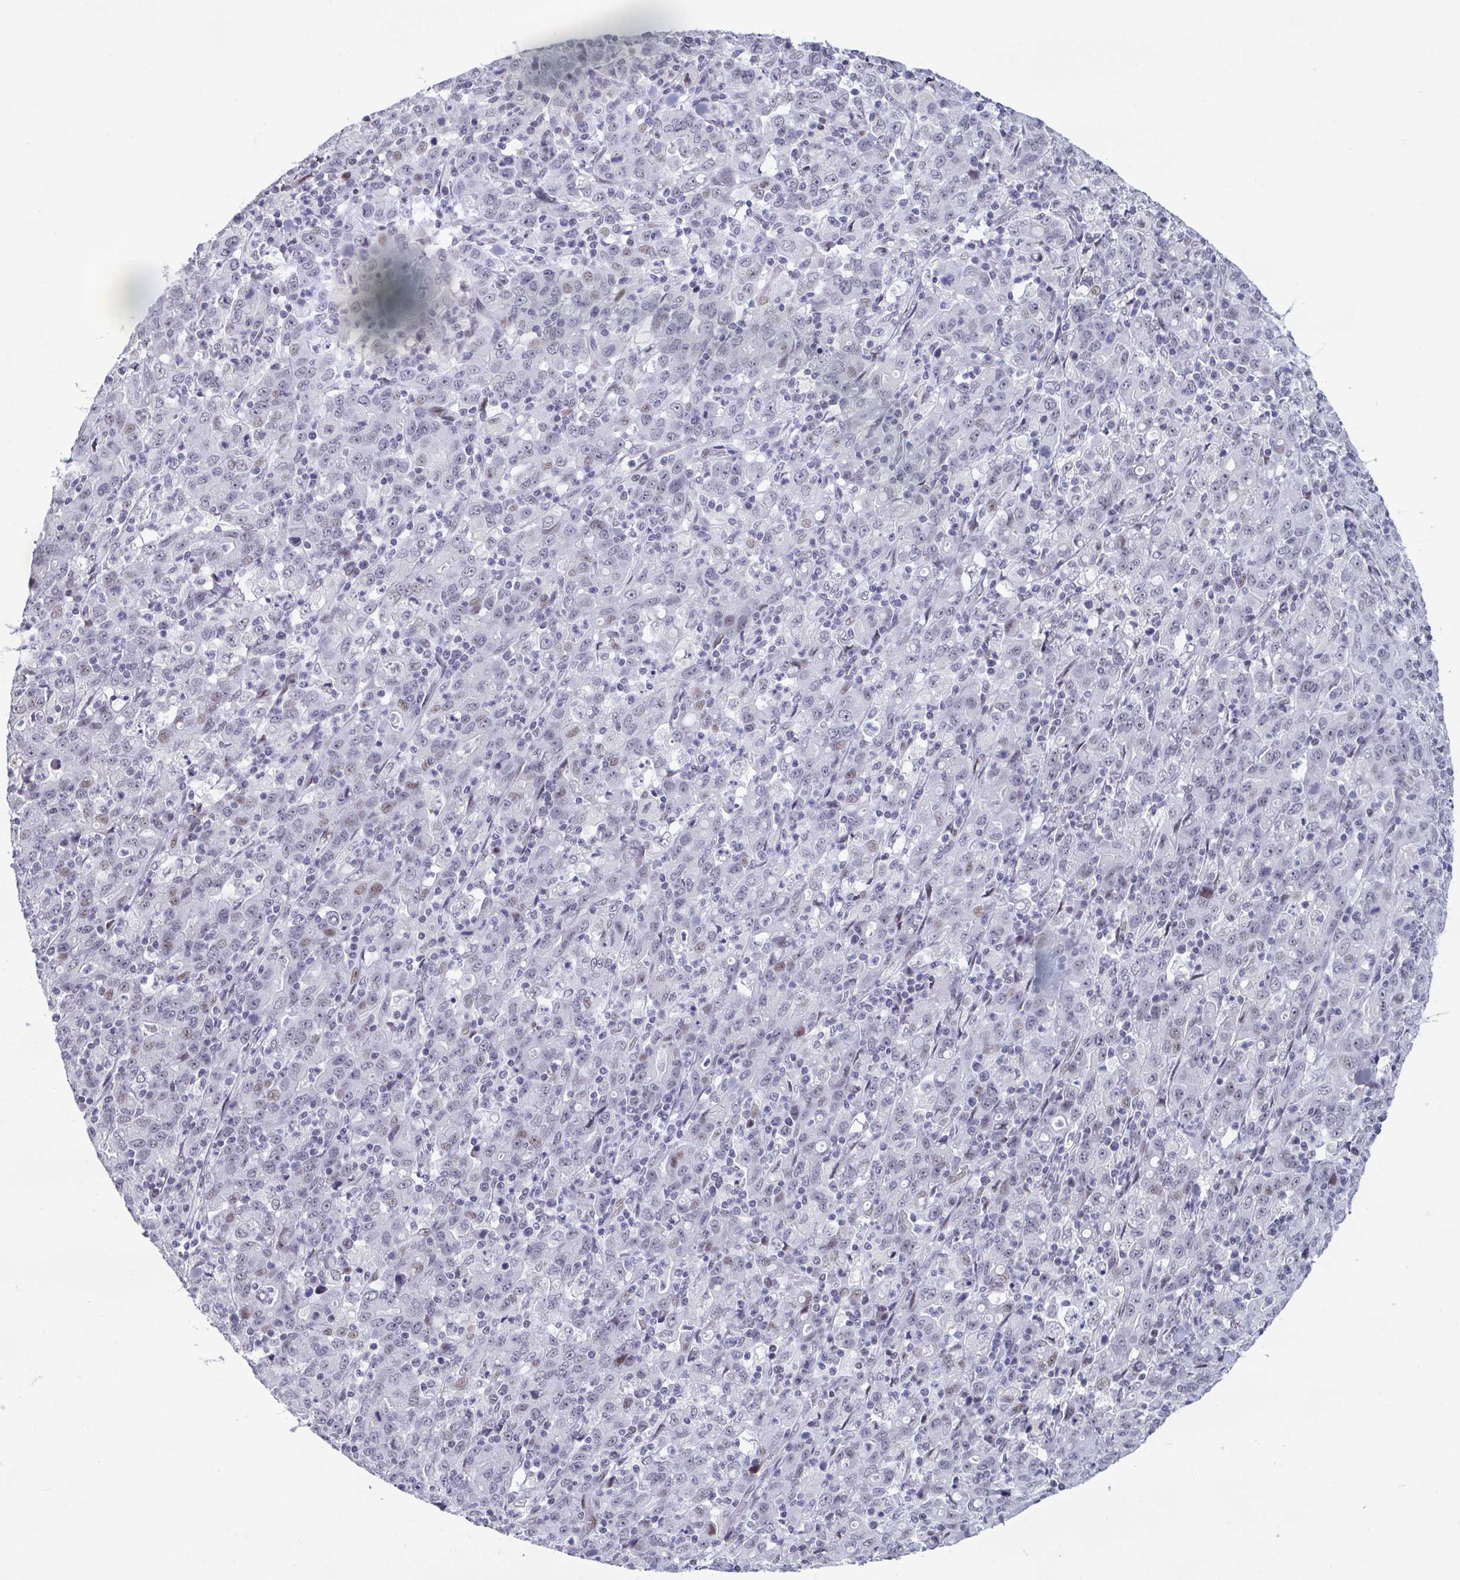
{"staining": {"intensity": "weak", "quantity": "<25%", "location": "nuclear"}, "tissue": "stomach cancer", "cell_type": "Tumor cells", "image_type": "cancer", "snomed": [{"axis": "morphology", "description": "Adenocarcinoma, NOS"}, {"axis": "topography", "description": "Stomach, upper"}], "caption": "Tumor cells are negative for brown protein staining in stomach cancer (adenocarcinoma).", "gene": "HSD17B6", "patient": {"sex": "male", "age": 69}}